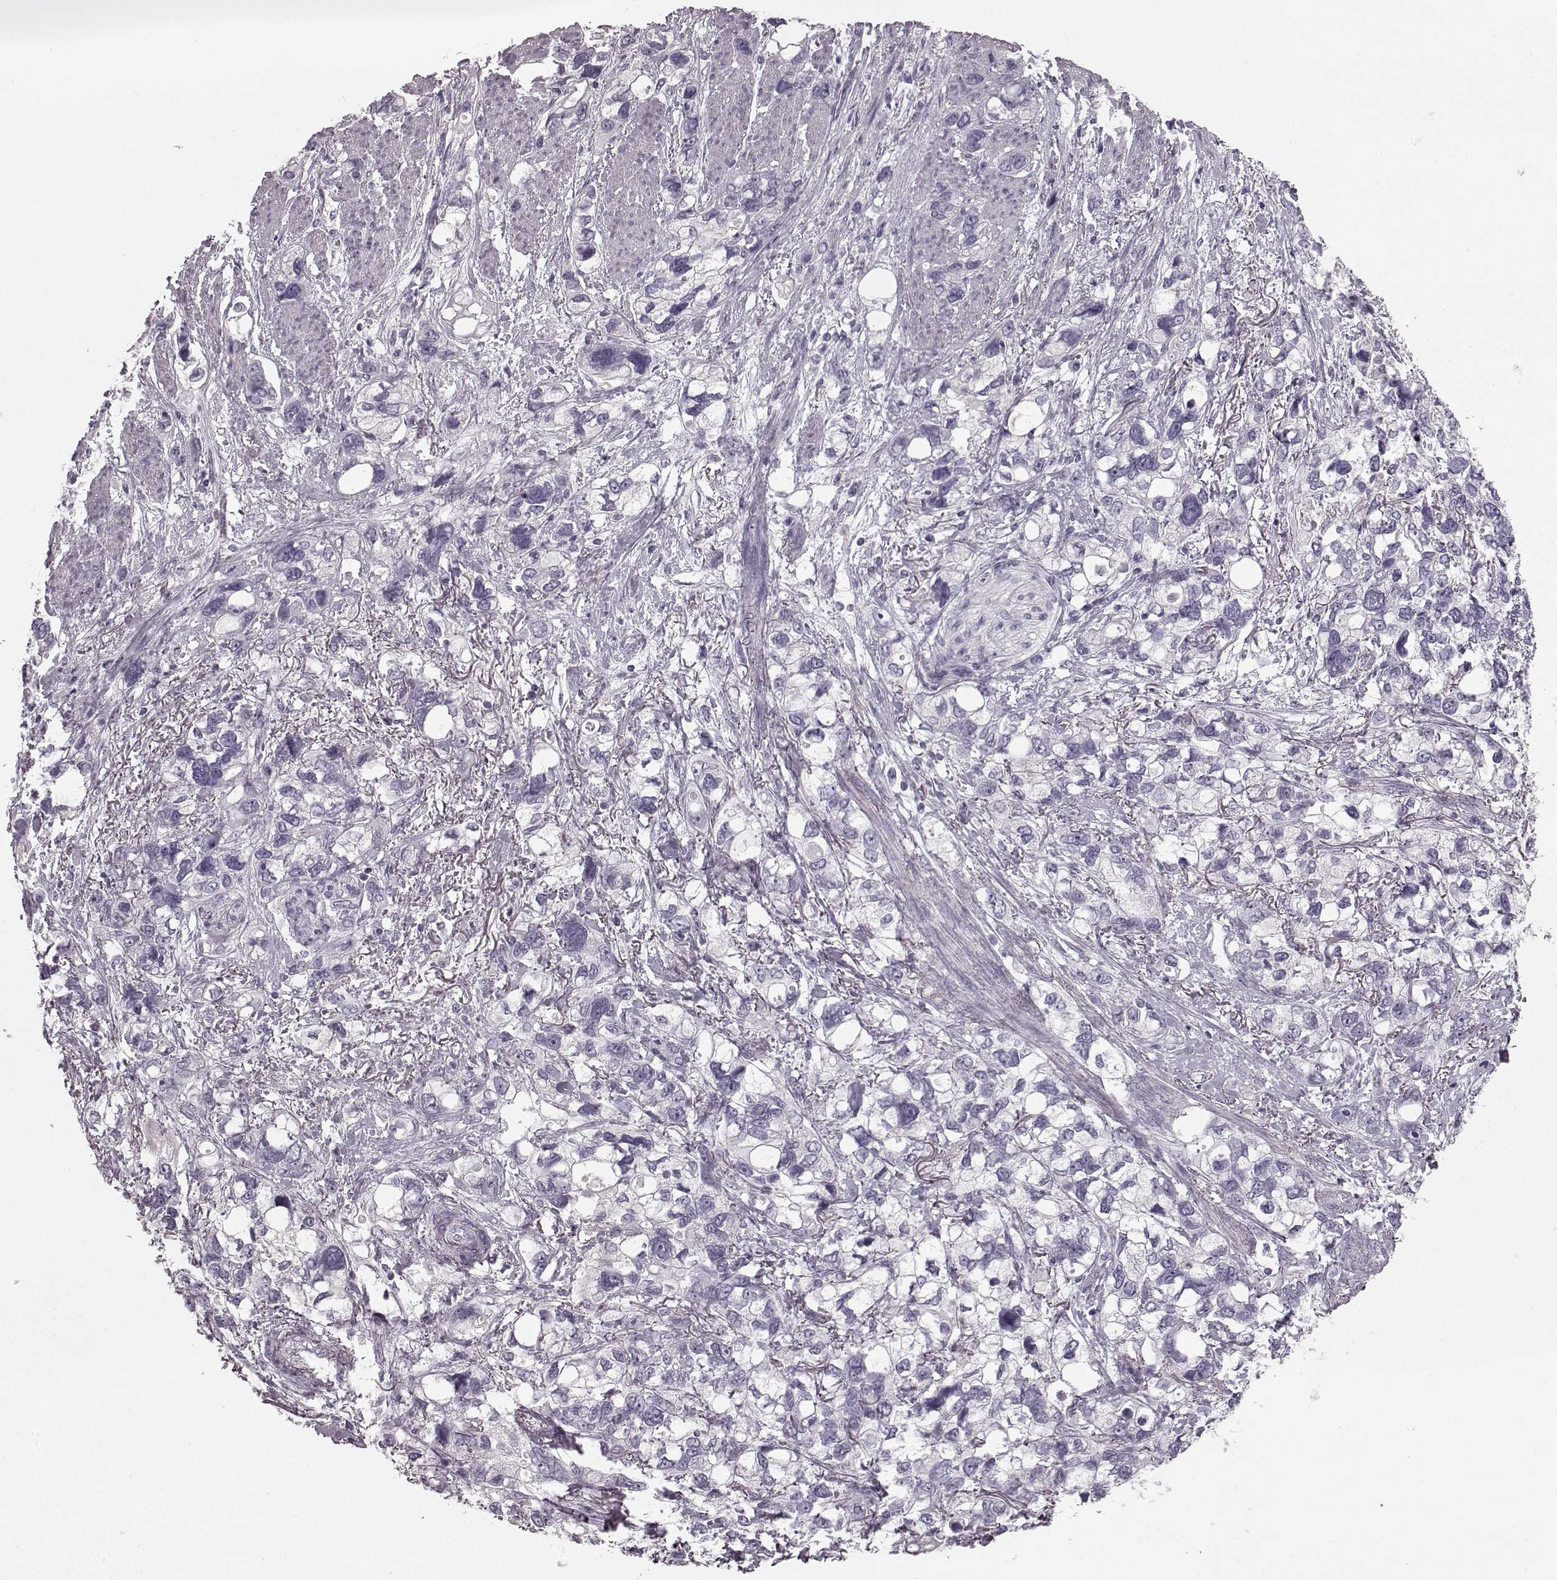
{"staining": {"intensity": "negative", "quantity": "none", "location": "none"}, "tissue": "stomach cancer", "cell_type": "Tumor cells", "image_type": "cancer", "snomed": [{"axis": "morphology", "description": "Adenocarcinoma, NOS"}, {"axis": "topography", "description": "Stomach, upper"}], "caption": "Image shows no protein expression in tumor cells of stomach cancer (adenocarcinoma) tissue.", "gene": "CST7", "patient": {"sex": "female", "age": 81}}